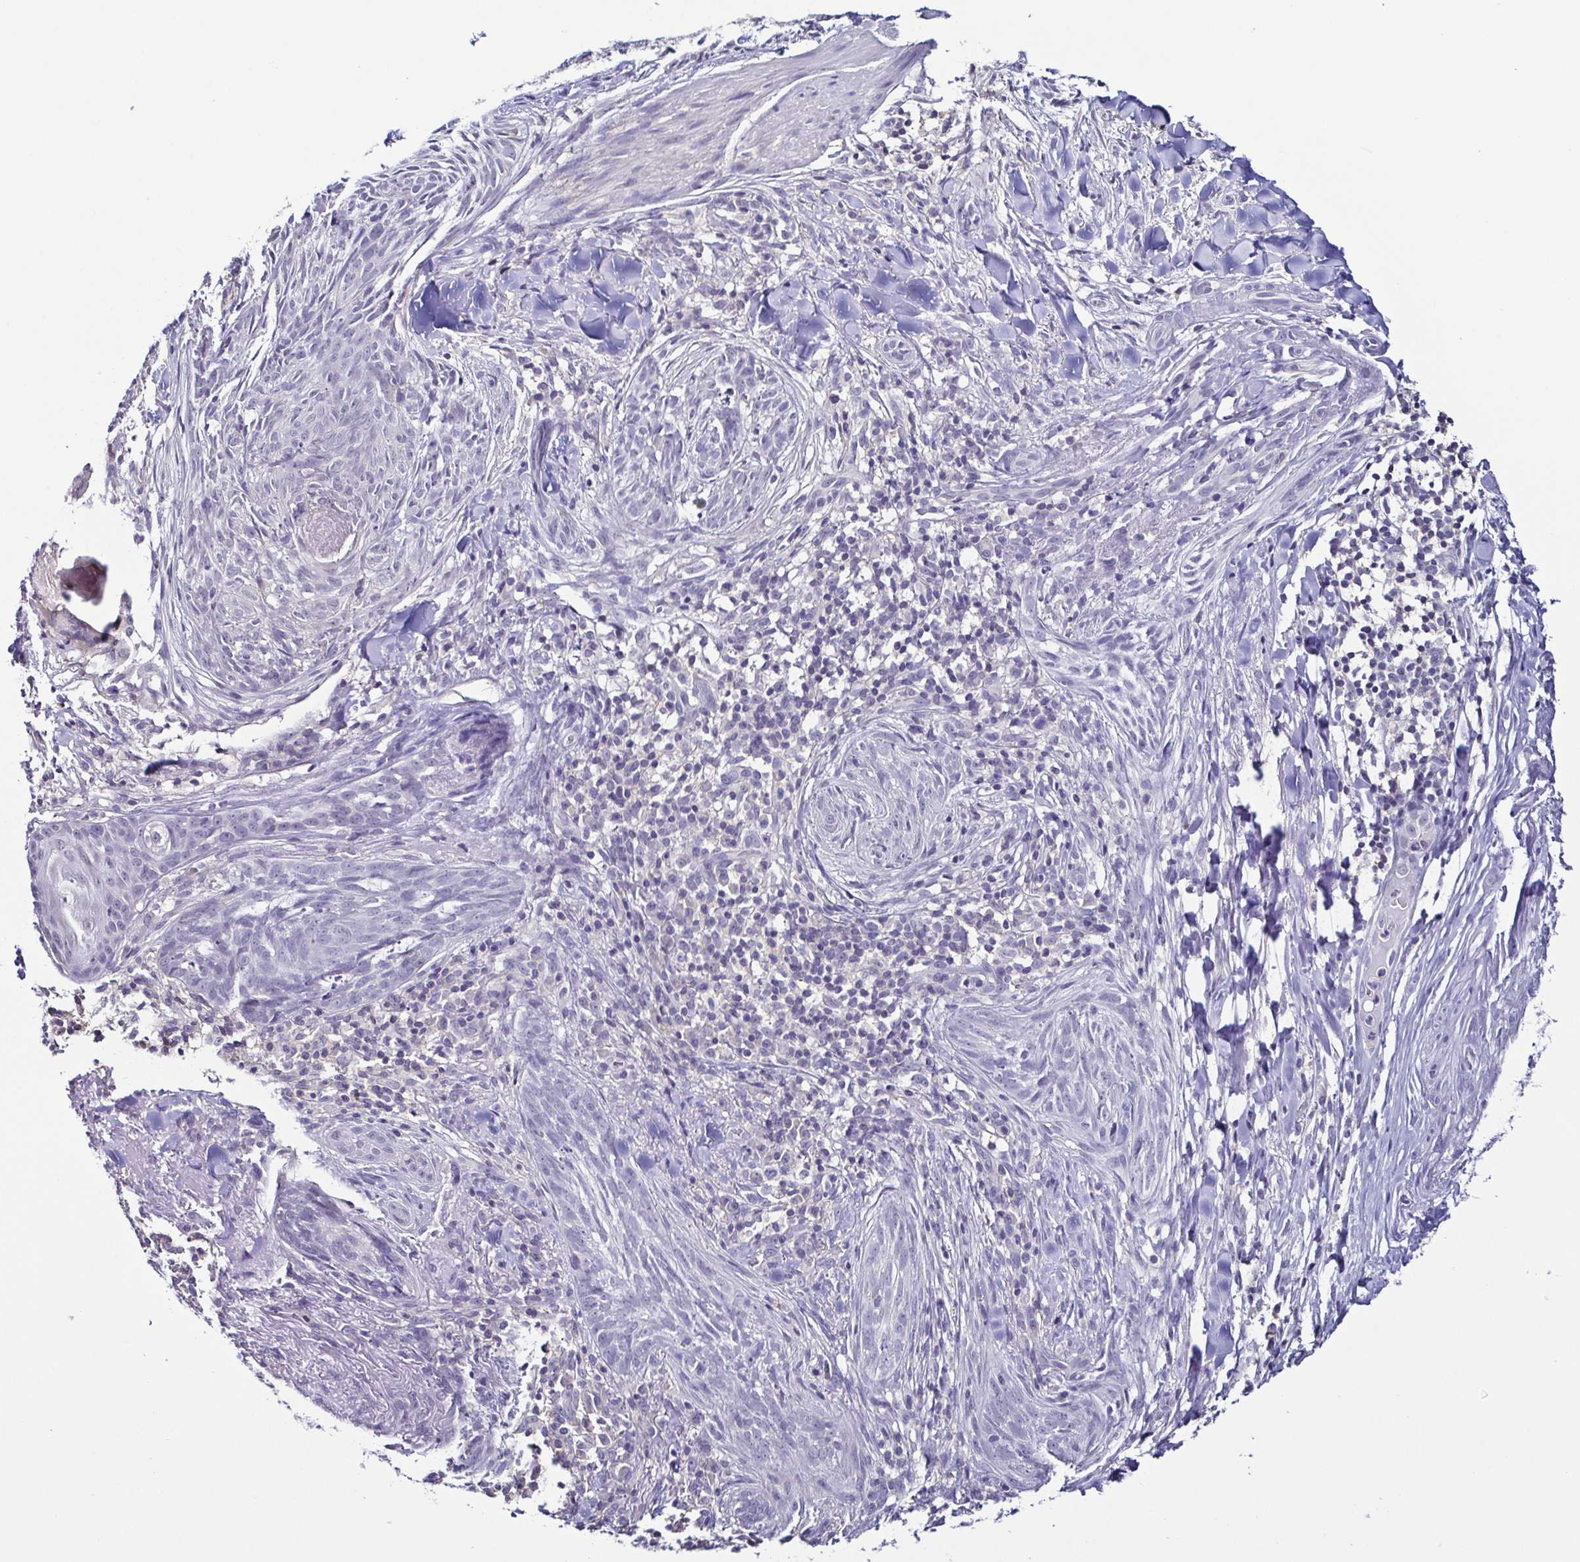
{"staining": {"intensity": "negative", "quantity": "none", "location": "none"}, "tissue": "skin cancer", "cell_type": "Tumor cells", "image_type": "cancer", "snomed": [{"axis": "morphology", "description": "Basal cell carcinoma"}, {"axis": "topography", "description": "Skin"}], "caption": "An IHC micrograph of basal cell carcinoma (skin) is shown. There is no staining in tumor cells of basal cell carcinoma (skin).", "gene": "TNNT2", "patient": {"sex": "female", "age": 93}}